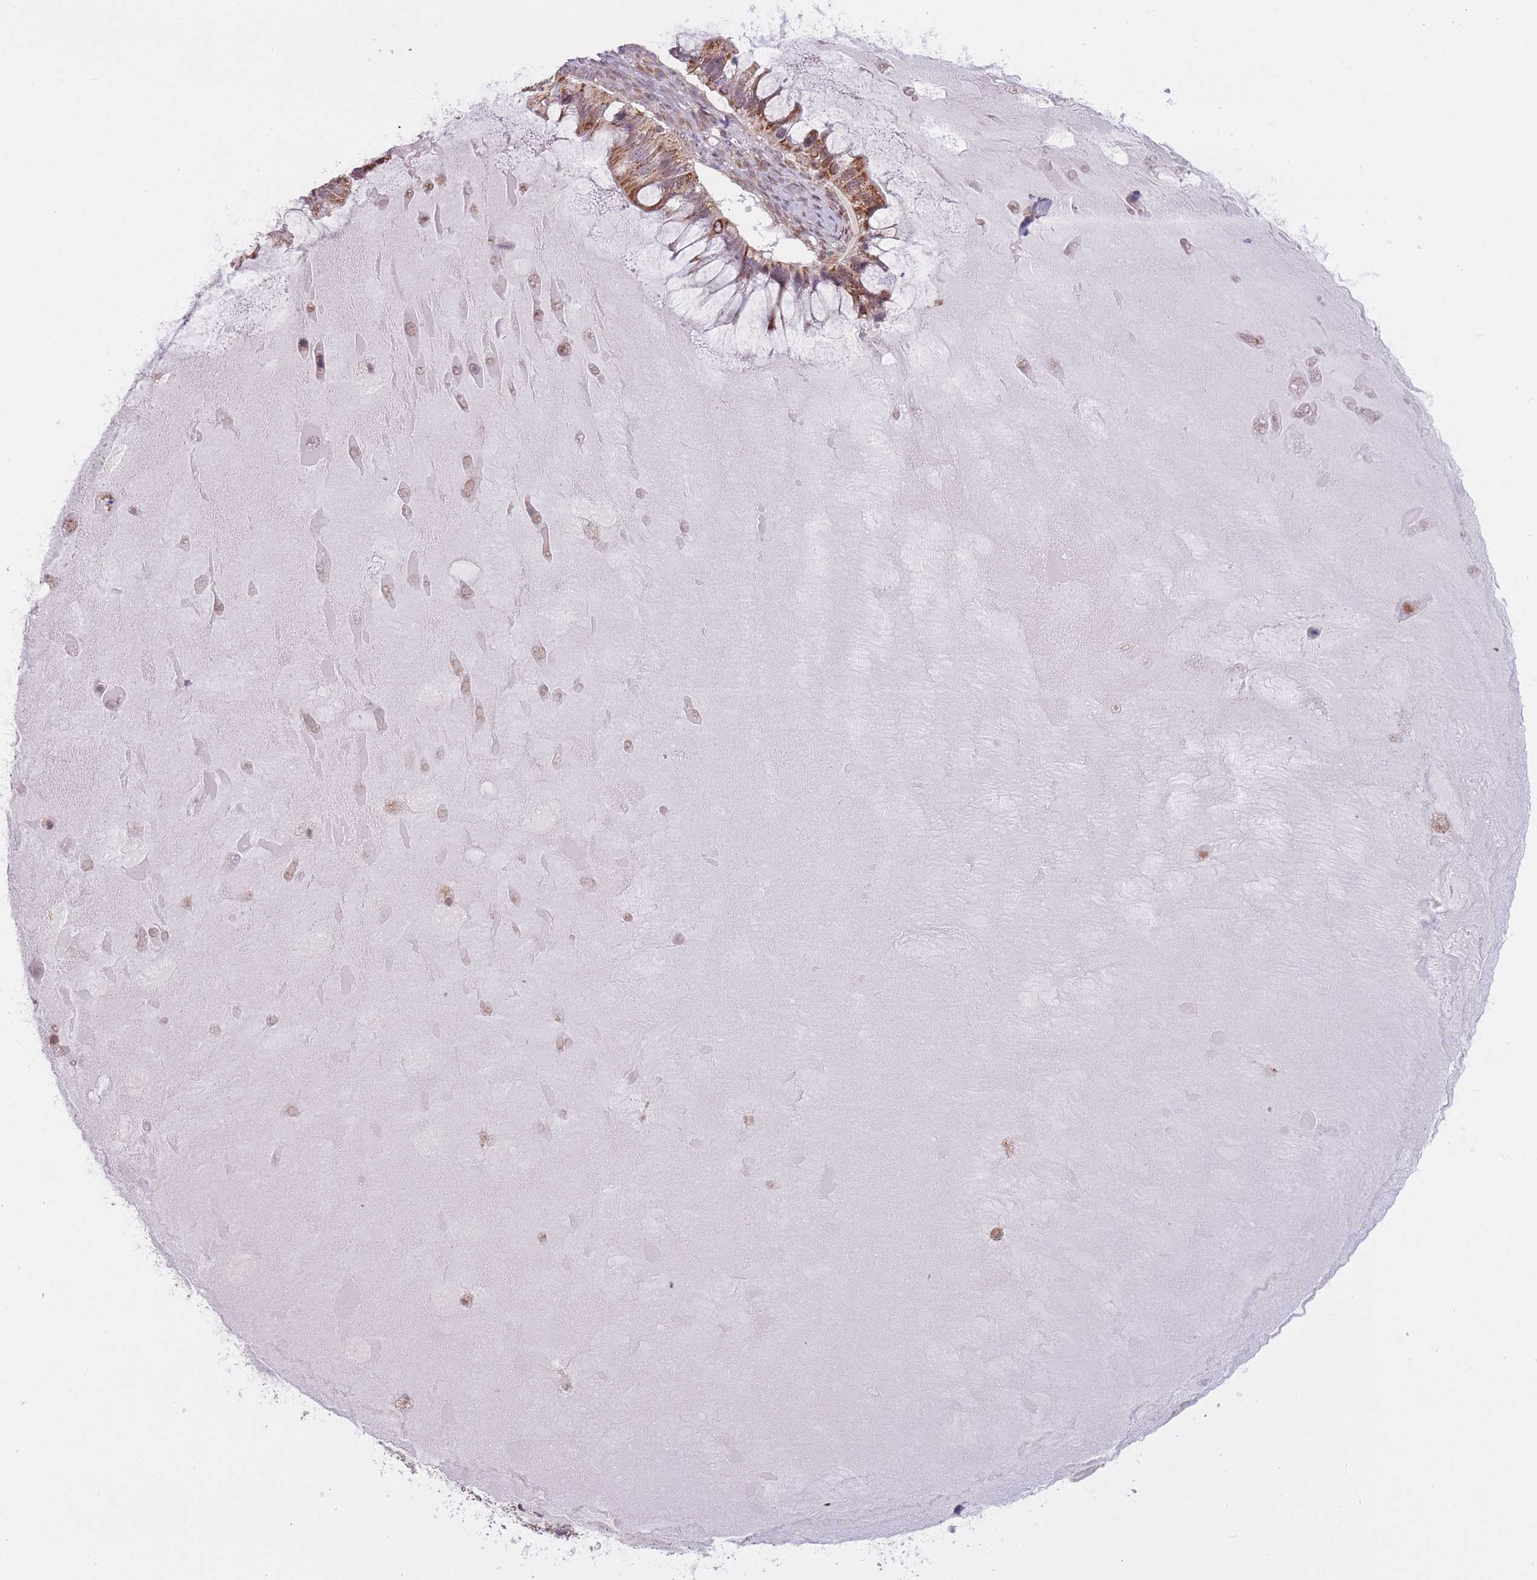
{"staining": {"intensity": "strong", "quantity": ">75%", "location": "cytoplasmic/membranous"}, "tissue": "ovarian cancer", "cell_type": "Tumor cells", "image_type": "cancer", "snomed": [{"axis": "morphology", "description": "Cystadenocarcinoma, mucinous, NOS"}, {"axis": "topography", "description": "Ovary"}], "caption": "Ovarian cancer stained with a protein marker exhibits strong staining in tumor cells.", "gene": "DPYSL4", "patient": {"sex": "female", "age": 61}}